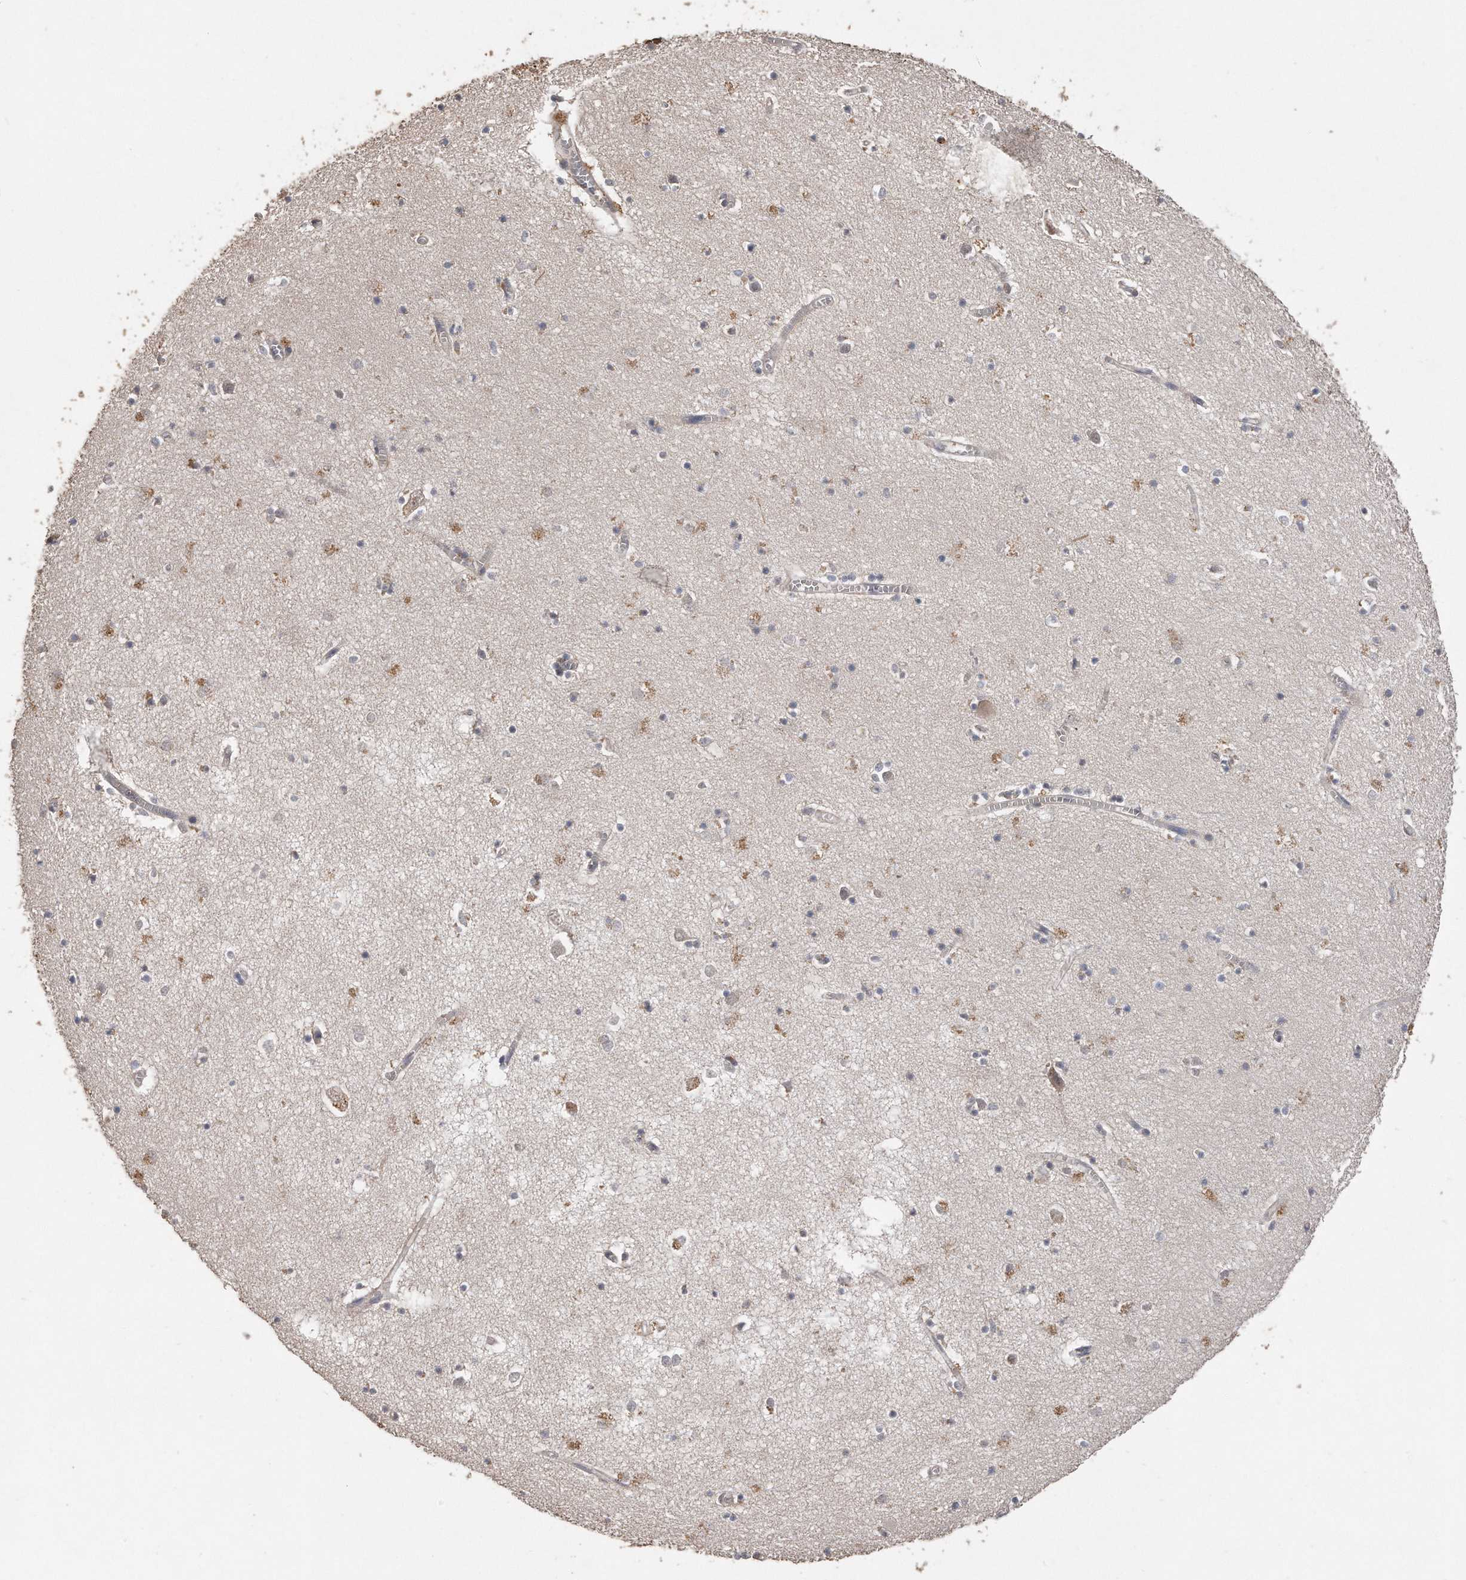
{"staining": {"intensity": "weak", "quantity": "<25%", "location": "cytoplasmic/membranous"}, "tissue": "hippocampus", "cell_type": "Glial cells", "image_type": "normal", "snomed": [{"axis": "morphology", "description": "Normal tissue, NOS"}, {"axis": "topography", "description": "Hippocampus"}], "caption": "High magnification brightfield microscopy of unremarkable hippocampus stained with DAB (3,3'-diaminobenzidine) (brown) and counterstained with hematoxylin (blue): glial cells show no significant expression. (Immunohistochemistry (ihc), brightfield microscopy, high magnification).", "gene": "PELO", "patient": {"sex": "male", "age": 70}}